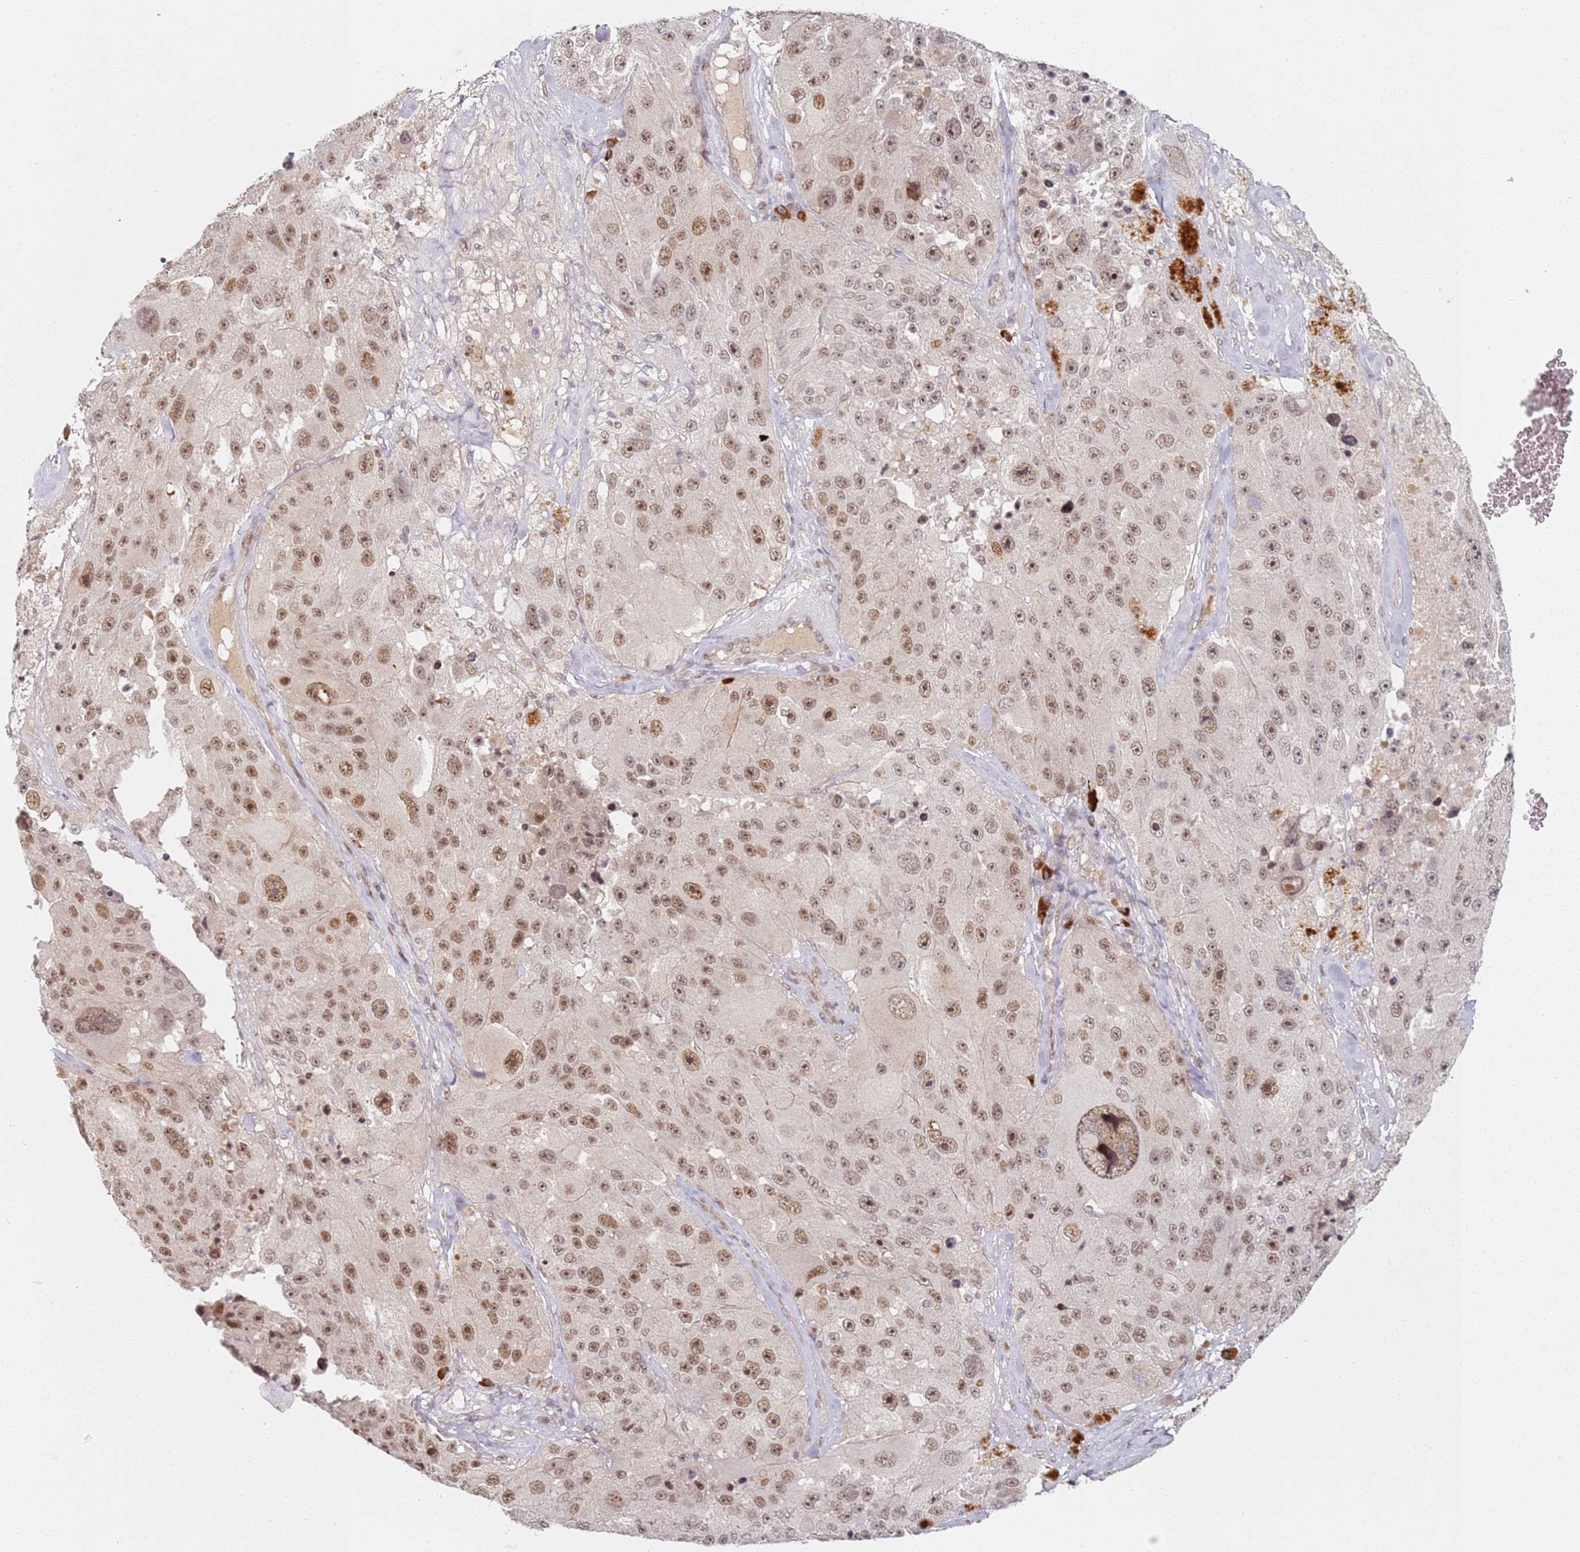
{"staining": {"intensity": "moderate", "quantity": ">75%", "location": "nuclear"}, "tissue": "melanoma", "cell_type": "Tumor cells", "image_type": "cancer", "snomed": [{"axis": "morphology", "description": "Malignant melanoma, Metastatic site"}, {"axis": "topography", "description": "Lymph node"}], "caption": "This histopathology image exhibits malignant melanoma (metastatic site) stained with IHC to label a protein in brown. The nuclear of tumor cells show moderate positivity for the protein. Nuclei are counter-stained blue.", "gene": "ATF6B", "patient": {"sex": "male", "age": 62}}